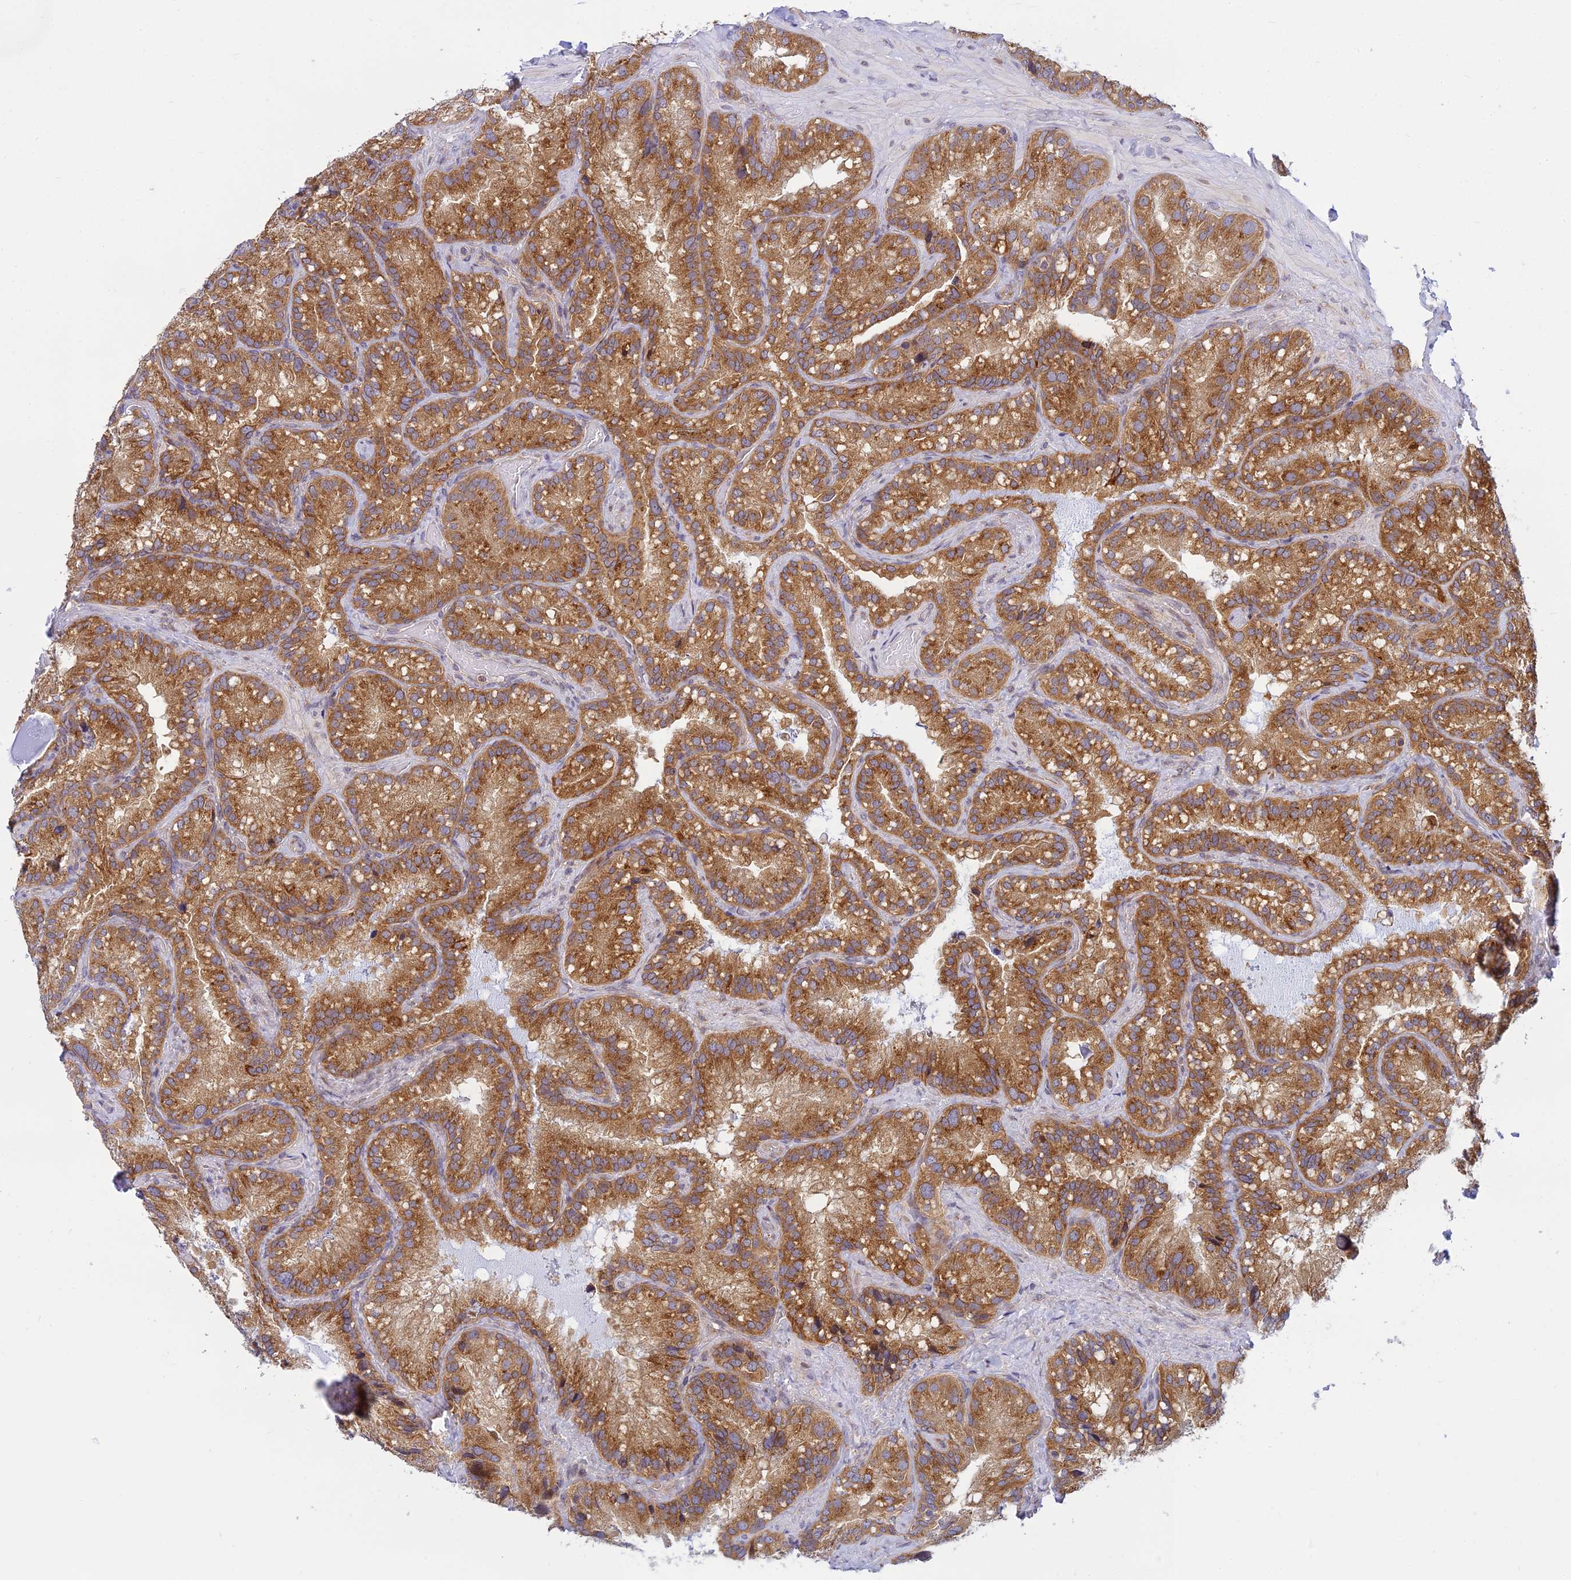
{"staining": {"intensity": "moderate", "quantity": ">75%", "location": "cytoplasmic/membranous"}, "tissue": "seminal vesicle", "cell_type": "Glandular cells", "image_type": "normal", "snomed": [{"axis": "morphology", "description": "Normal tissue, NOS"}, {"axis": "topography", "description": "Prostate"}, {"axis": "topography", "description": "Seminal veicle"}], "caption": "Immunohistochemical staining of benign seminal vesicle displays >75% levels of moderate cytoplasmic/membranous protein positivity in approximately >75% of glandular cells.", "gene": "HOOK2", "patient": {"sex": "male", "age": 68}}